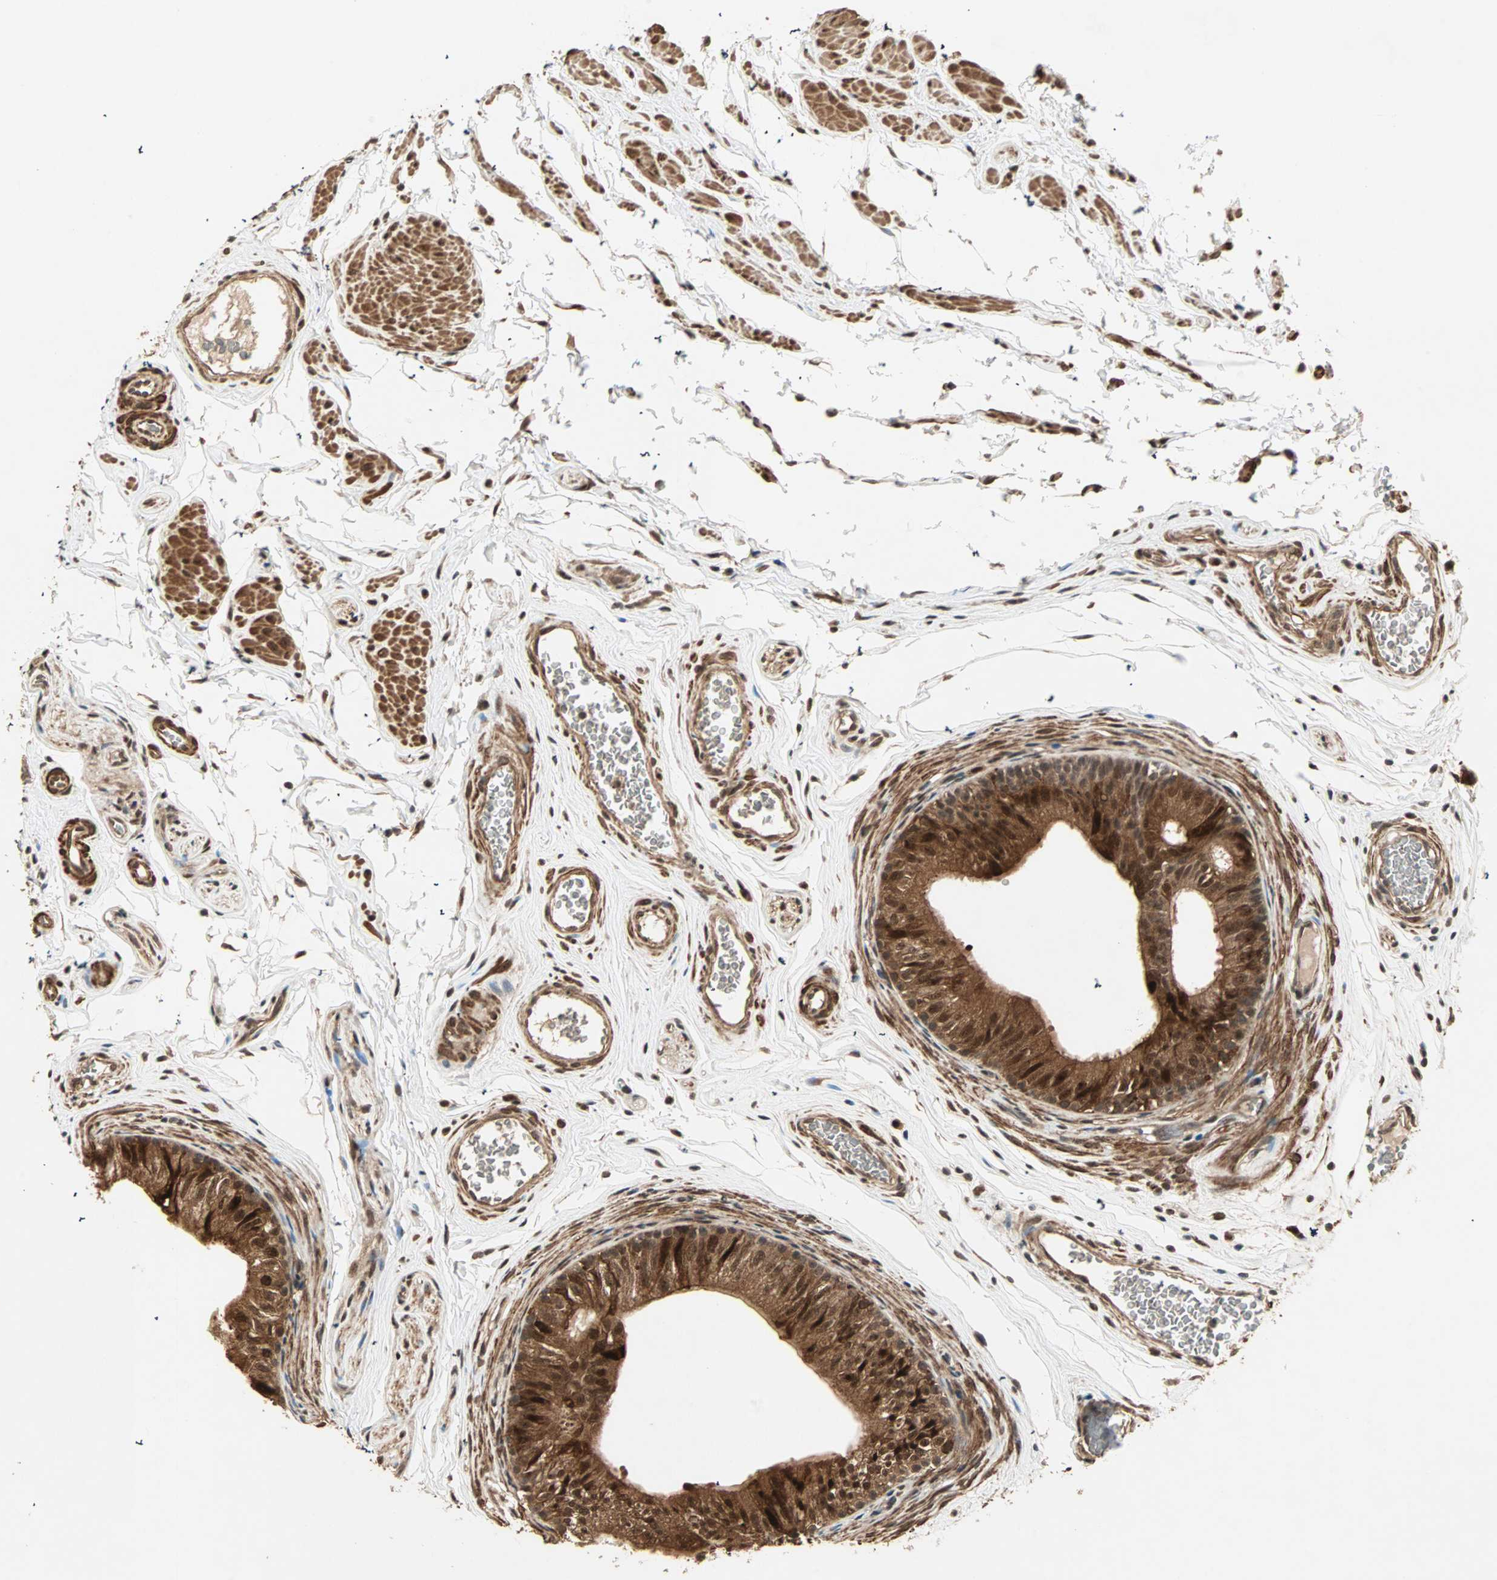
{"staining": {"intensity": "strong", "quantity": ">75%", "location": "cytoplasmic/membranous,nuclear"}, "tissue": "epididymis", "cell_type": "Glandular cells", "image_type": "normal", "snomed": [{"axis": "morphology", "description": "Normal tissue, NOS"}, {"axis": "topography", "description": "Testis"}, {"axis": "topography", "description": "Epididymis"}], "caption": "A histopathology image of epididymis stained for a protein shows strong cytoplasmic/membranous,nuclear brown staining in glandular cells. The protein is stained brown, and the nuclei are stained in blue (DAB (3,3'-diaminobenzidine) IHC with brightfield microscopy, high magnification).", "gene": "ZSCAN31", "patient": {"sex": "male", "age": 36}}